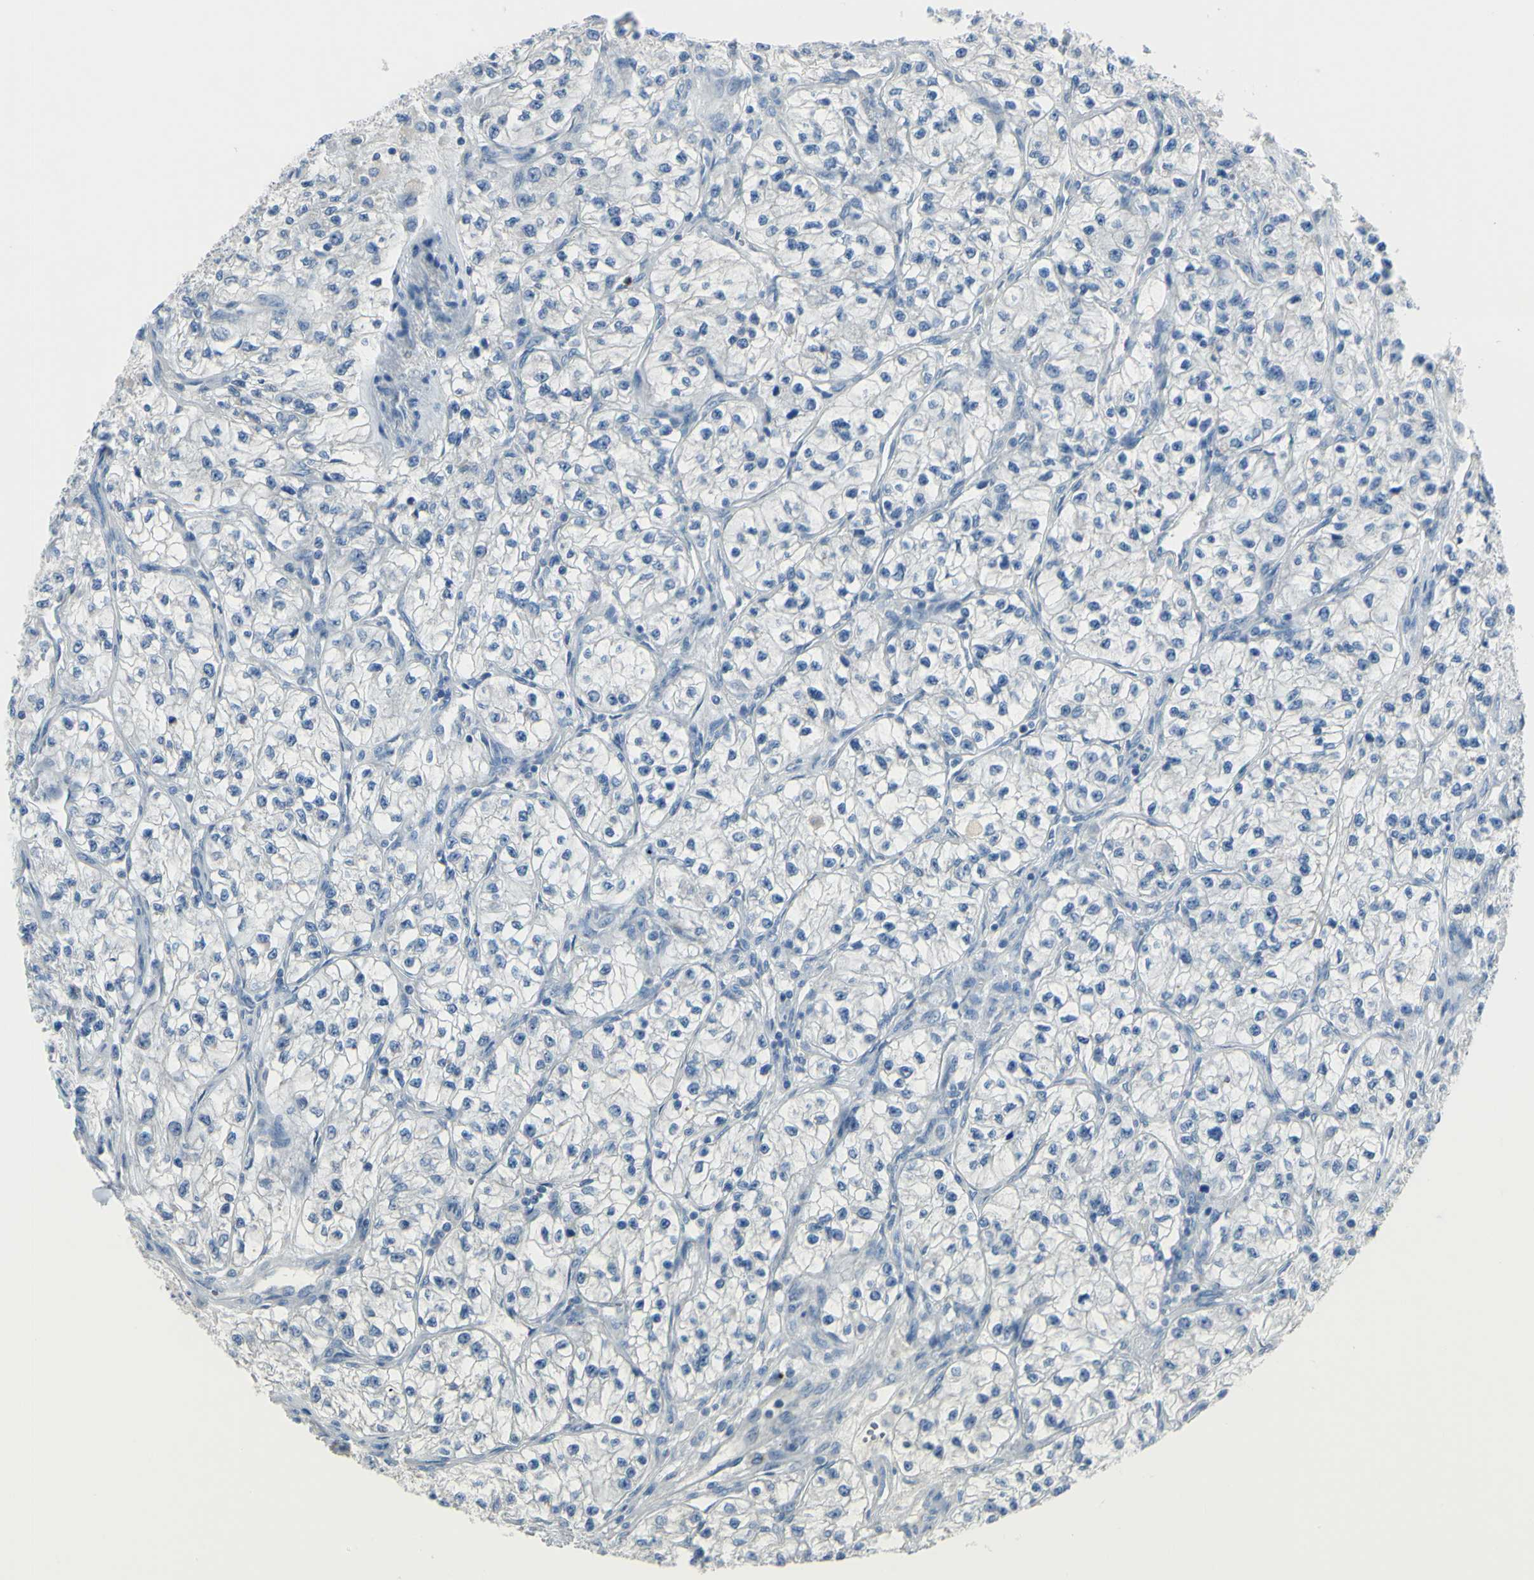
{"staining": {"intensity": "negative", "quantity": "none", "location": "none"}, "tissue": "renal cancer", "cell_type": "Tumor cells", "image_type": "cancer", "snomed": [{"axis": "morphology", "description": "Adenocarcinoma, NOS"}, {"axis": "topography", "description": "Kidney"}], "caption": "Protein analysis of renal adenocarcinoma demonstrates no significant staining in tumor cells.", "gene": "ZNF557", "patient": {"sex": "female", "age": 57}}